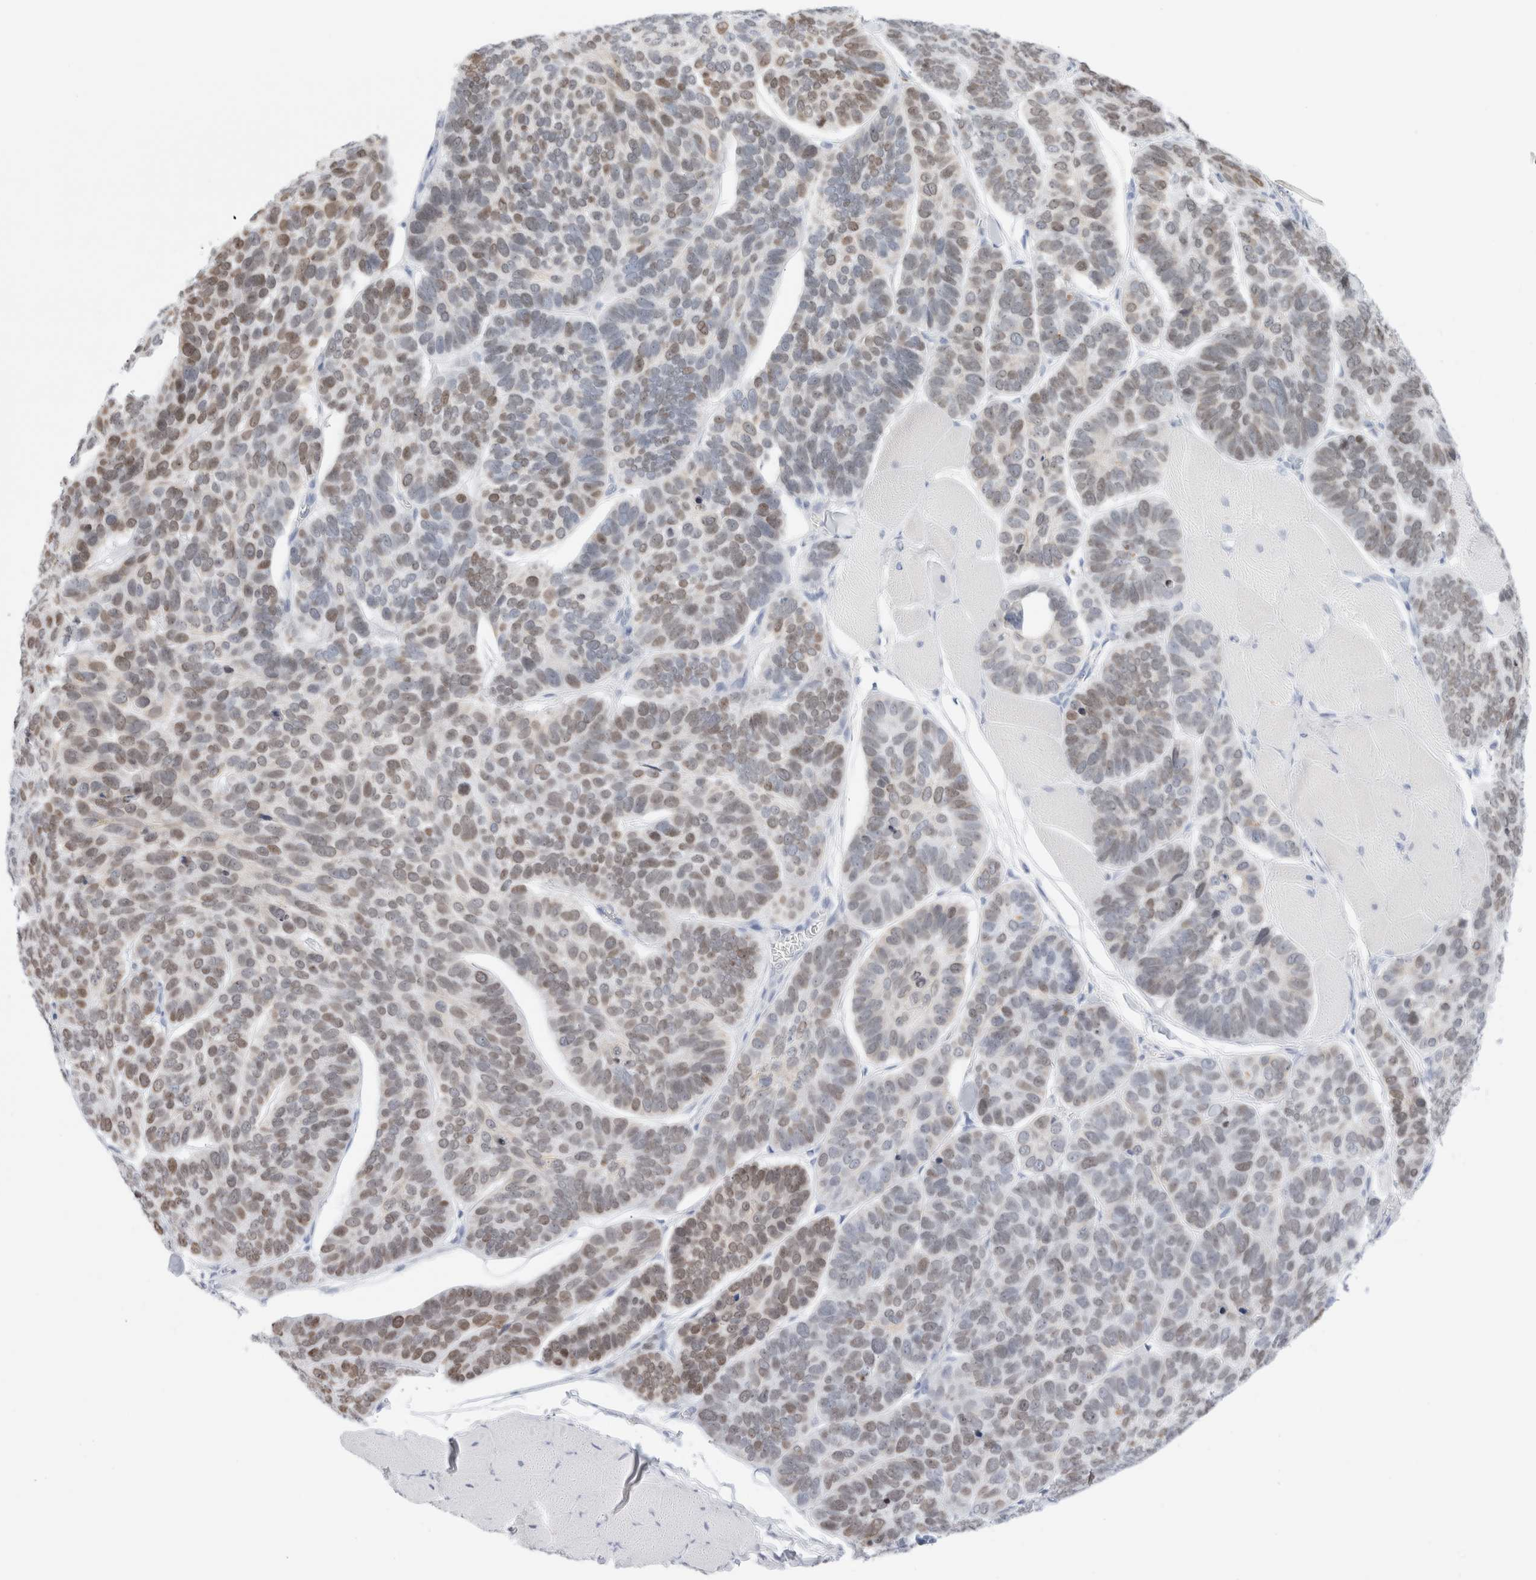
{"staining": {"intensity": "weak", "quantity": "25%-75%", "location": "nuclear"}, "tissue": "skin cancer", "cell_type": "Tumor cells", "image_type": "cancer", "snomed": [{"axis": "morphology", "description": "Basal cell carcinoma"}, {"axis": "topography", "description": "Skin"}], "caption": "Human skin cancer stained with a protein marker reveals weak staining in tumor cells.", "gene": "MUC15", "patient": {"sex": "male", "age": 62}}